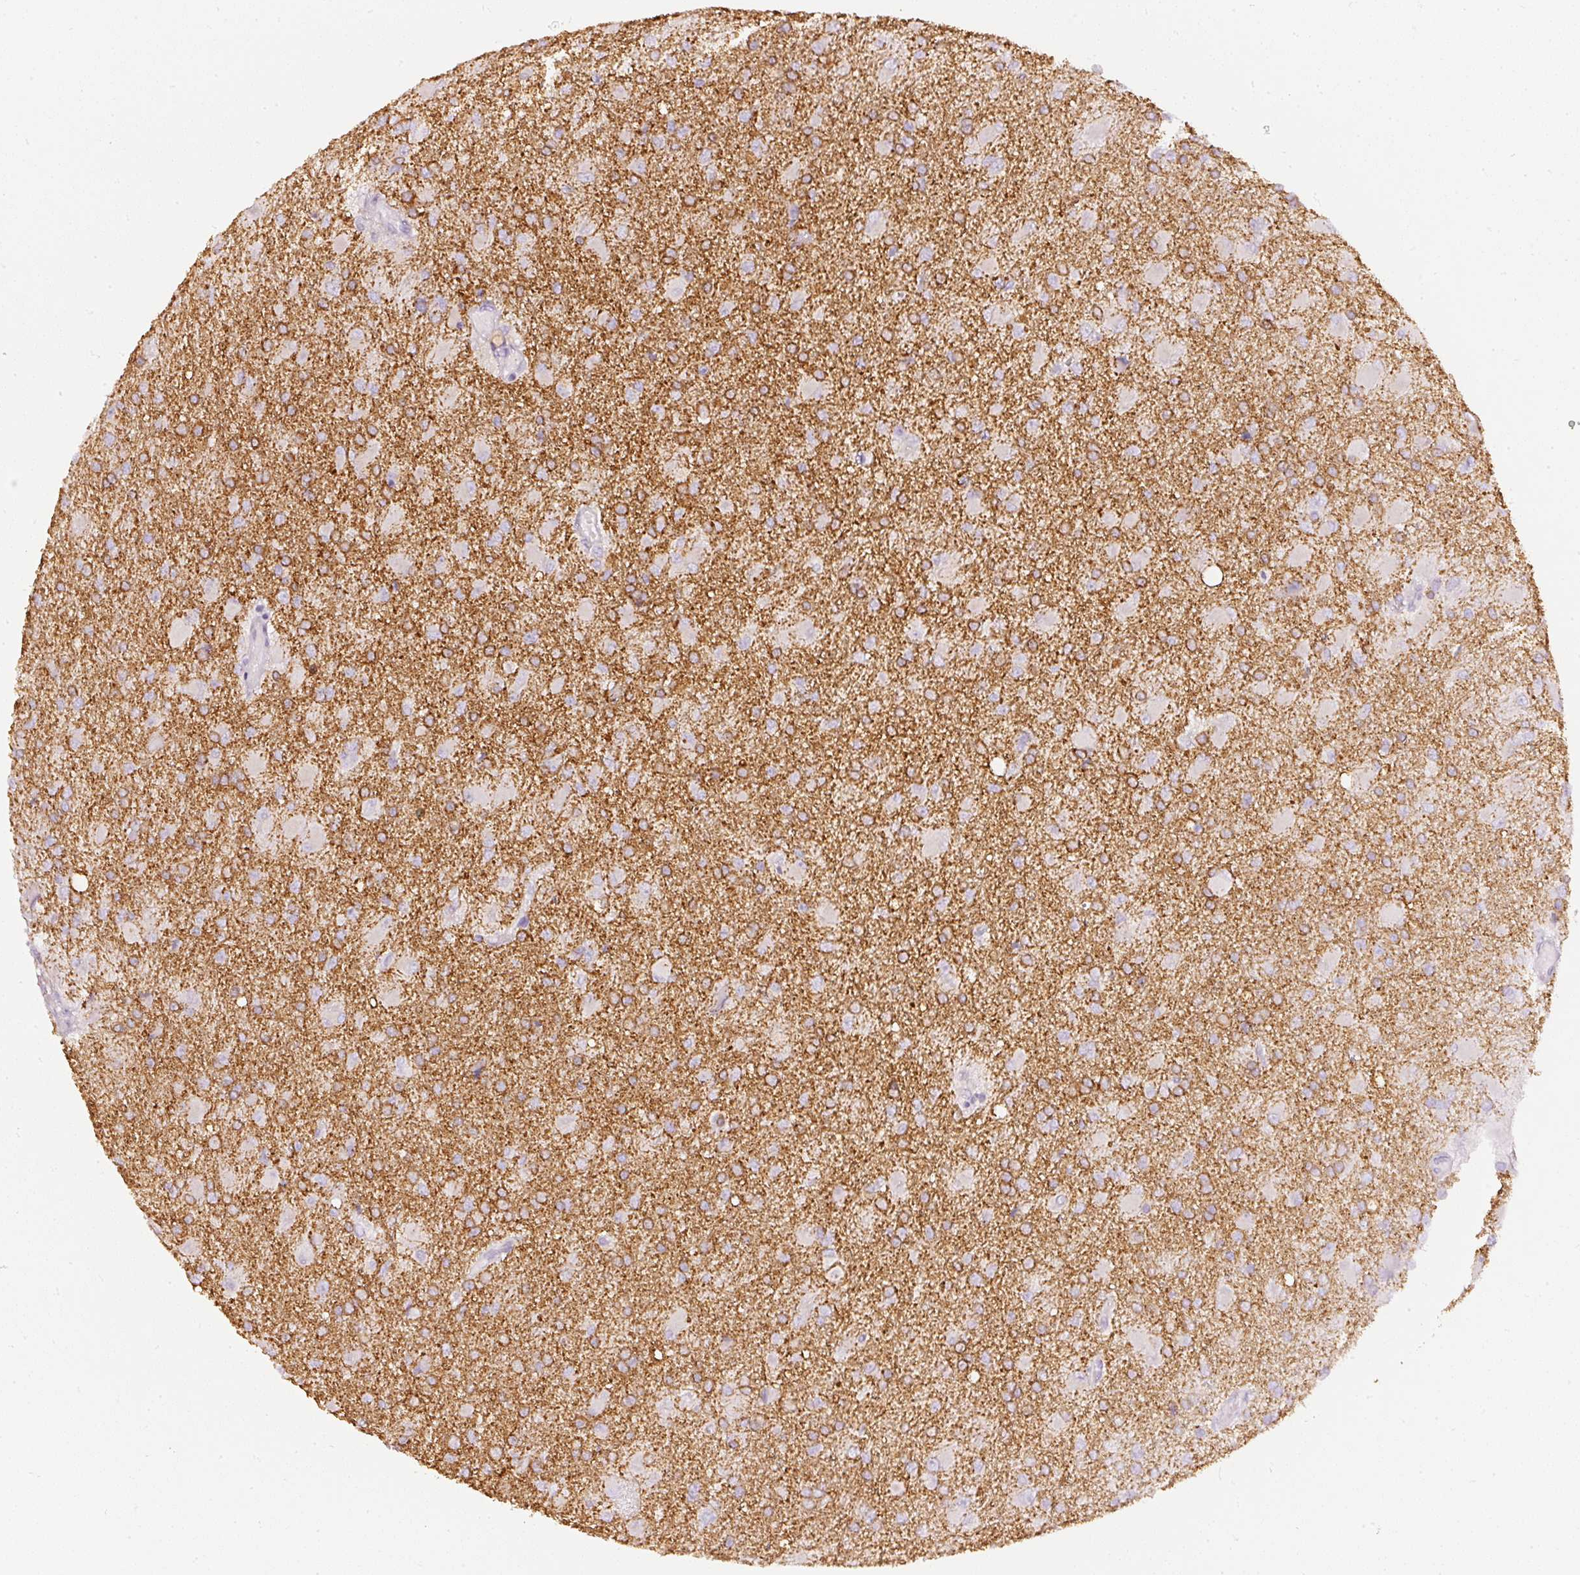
{"staining": {"intensity": "strong", "quantity": "<25%", "location": "cytoplasmic/membranous"}, "tissue": "glioma", "cell_type": "Tumor cells", "image_type": "cancer", "snomed": [{"axis": "morphology", "description": "Glioma, malignant, High grade"}, {"axis": "topography", "description": "Brain"}], "caption": "Brown immunohistochemical staining in human malignant glioma (high-grade) displays strong cytoplasmic/membranous positivity in about <25% of tumor cells.", "gene": "CNP", "patient": {"sex": "male", "age": 67}}